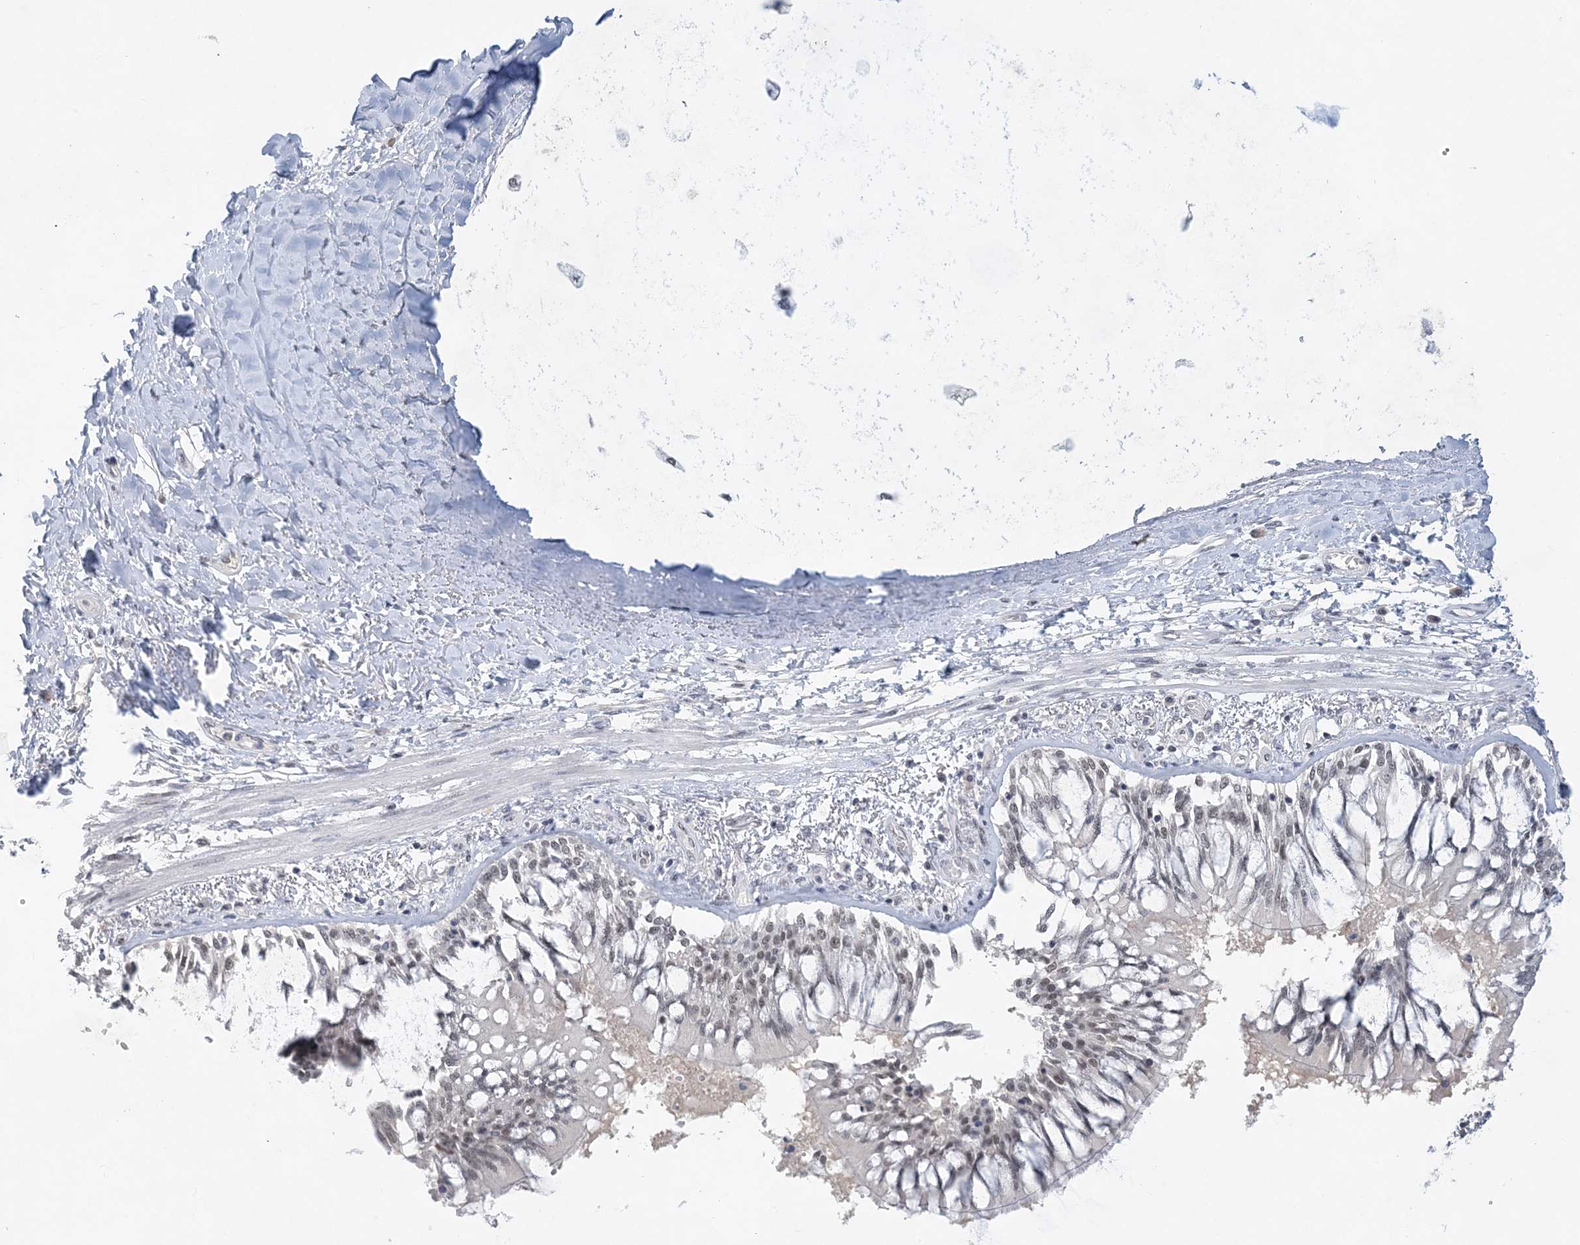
{"staining": {"intensity": "negative", "quantity": "none", "location": "none"}, "tissue": "adipose tissue", "cell_type": "Adipocytes", "image_type": "normal", "snomed": [{"axis": "morphology", "description": "Normal tissue, NOS"}, {"axis": "topography", "description": "Cartilage tissue"}, {"axis": "topography", "description": "Bronchus"}, {"axis": "topography", "description": "Lung"}, {"axis": "topography", "description": "Peripheral nerve tissue"}], "caption": "Benign adipose tissue was stained to show a protein in brown. There is no significant positivity in adipocytes. Brightfield microscopy of immunohistochemistry (IHC) stained with DAB (brown) and hematoxylin (blue), captured at high magnification.", "gene": "KMT2D", "patient": {"sex": "female", "age": 49}}